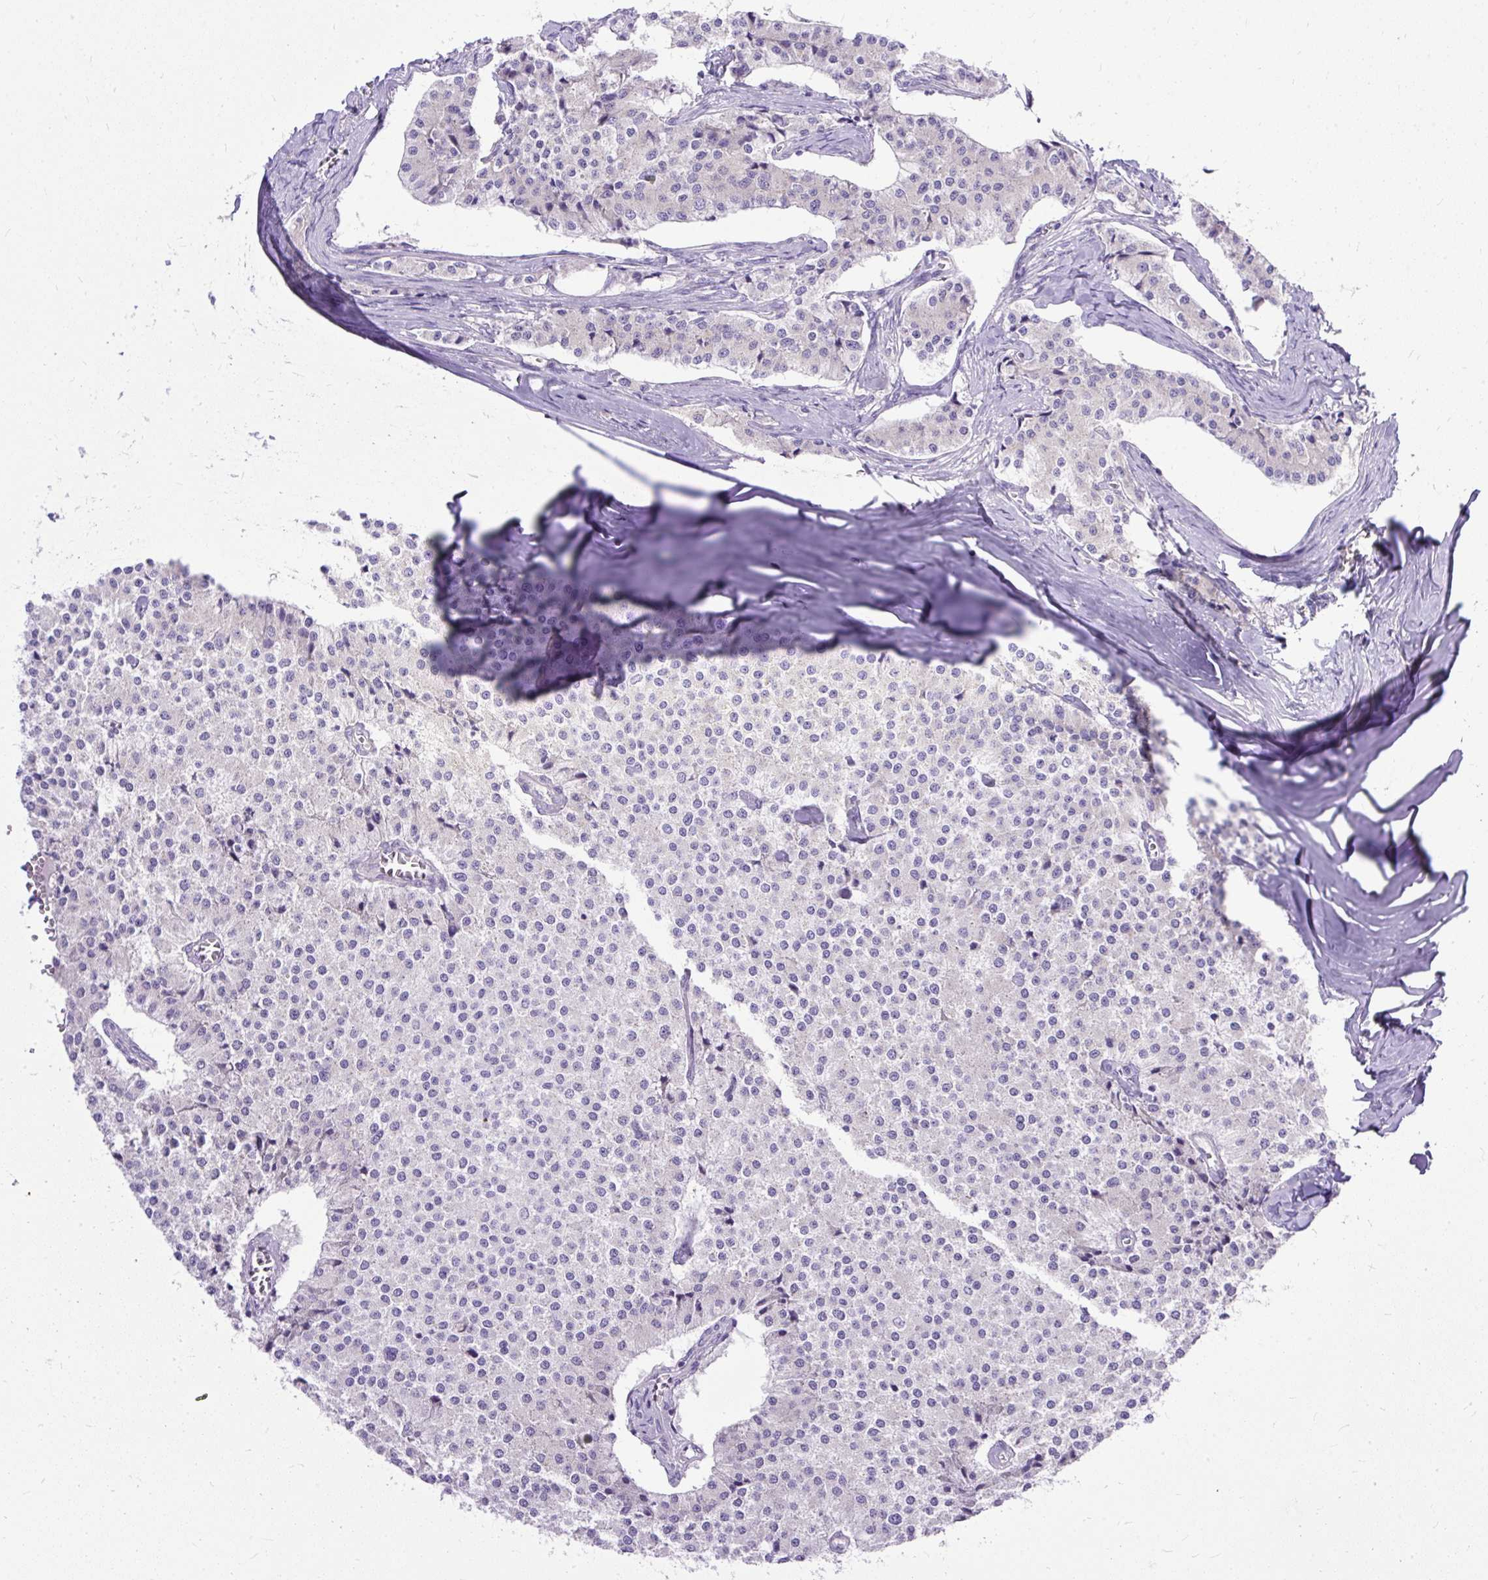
{"staining": {"intensity": "moderate", "quantity": "<25%", "location": "cytoplasmic/membranous"}, "tissue": "carcinoid", "cell_type": "Tumor cells", "image_type": "cancer", "snomed": [{"axis": "morphology", "description": "Carcinoid, malignant, NOS"}, {"axis": "topography", "description": "Colon"}], "caption": "Protein expression analysis of malignant carcinoid demonstrates moderate cytoplasmic/membranous expression in about <25% of tumor cells.", "gene": "AMFR", "patient": {"sex": "female", "age": 52}}